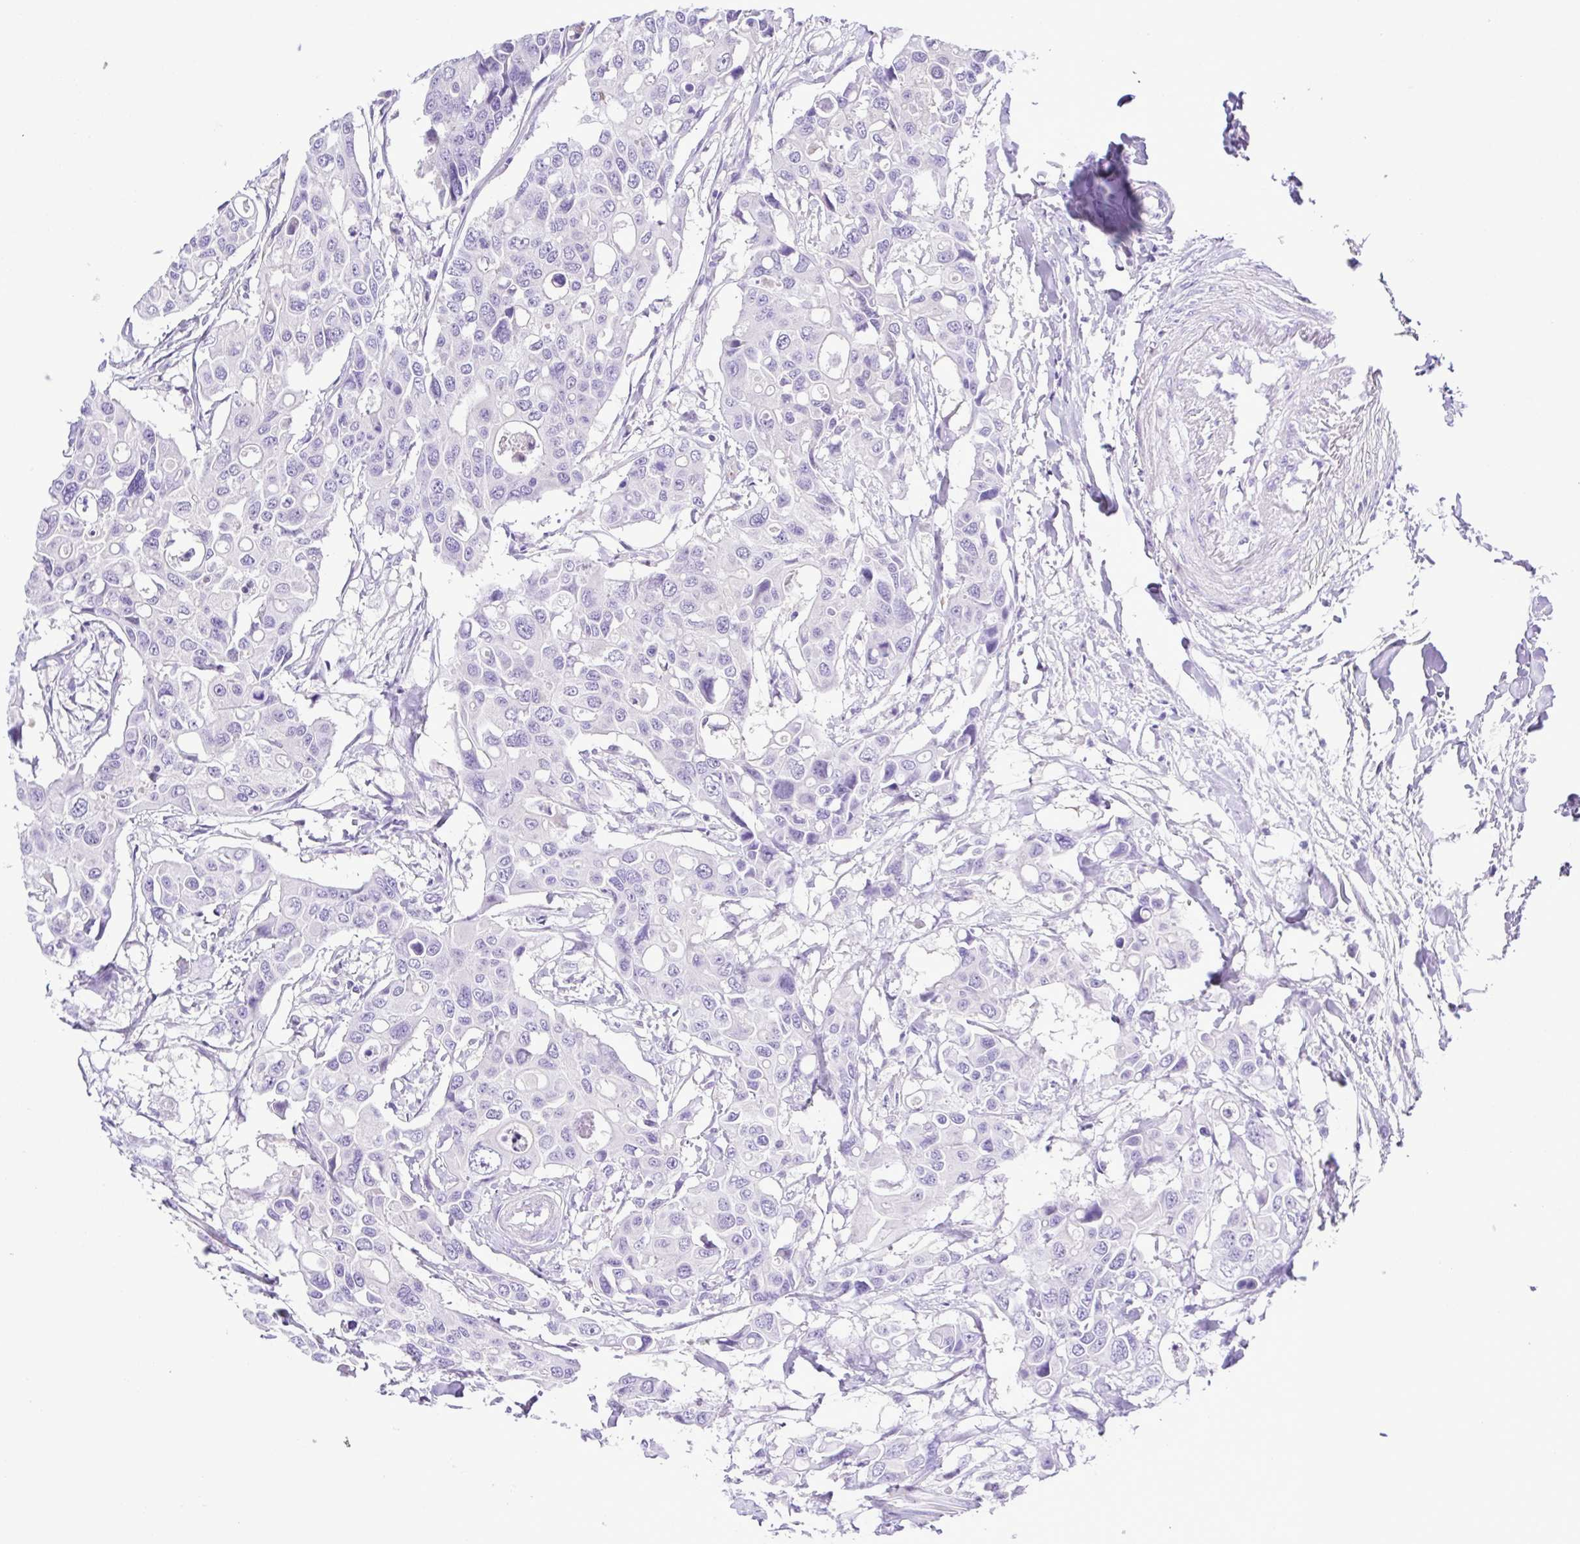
{"staining": {"intensity": "negative", "quantity": "none", "location": "none"}, "tissue": "colorectal cancer", "cell_type": "Tumor cells", "image_type": "cancer", "snomed": [{"axis": "morphology", "description": "Adenocarcinoma, NOS"}, {"axis": "topography", "description": "Colon"}], "caption": "The micrograph reveals no significant positivity in tumor cells of colorectal cancer (adenocarcinoma).", "gene": "SYT1", "patient": {"sex": "male", "age": 77}}